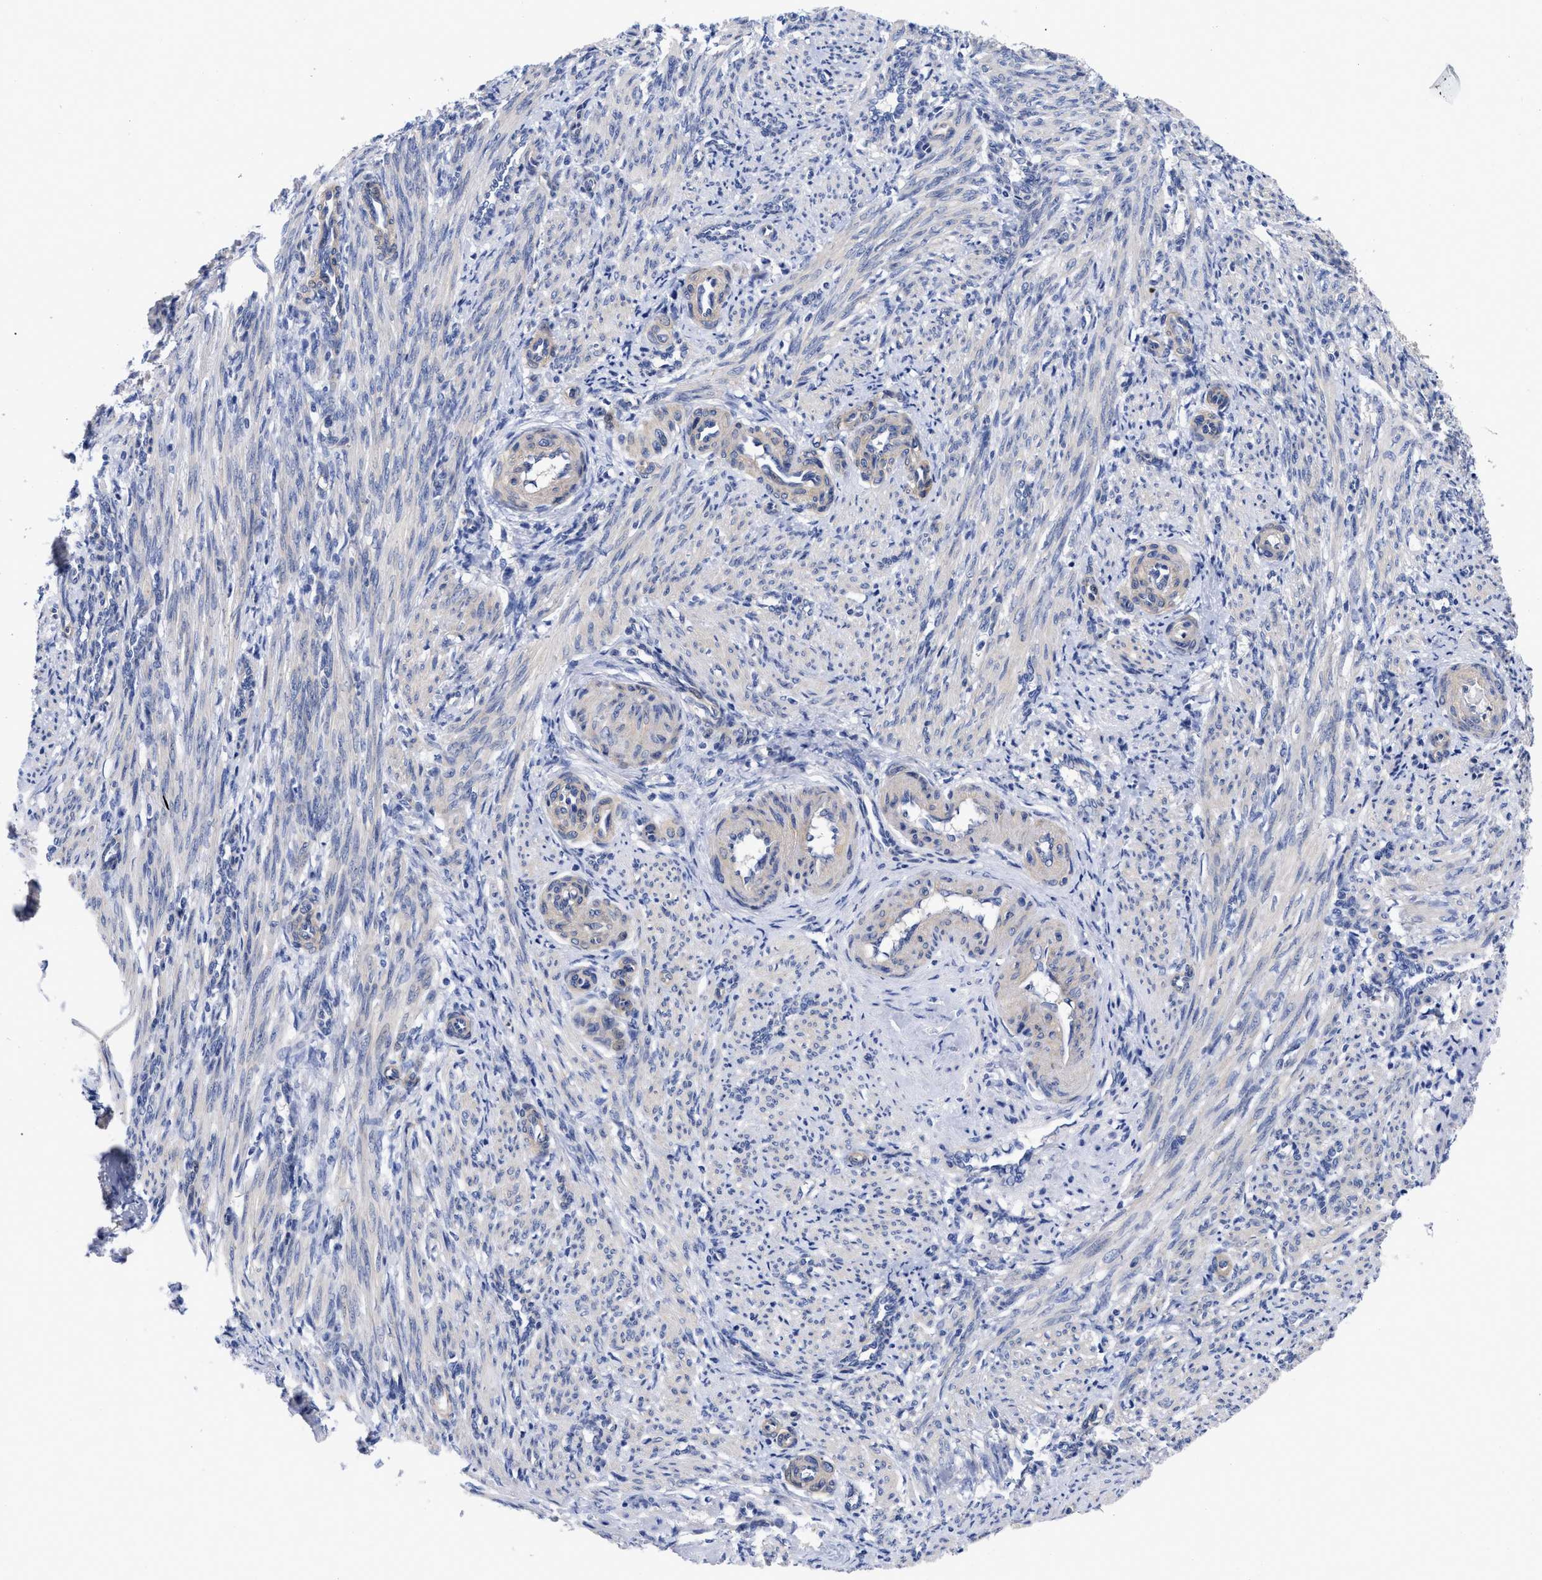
{"staining": {"intensity": "negative", "quantity": "none", "location": "none"}, "tissue": "smooth muscle", "cell_type": "Smooth muscle cells", "image_type": "normal", "snomed": [{"axis": "morphology", "description": "Normal tissue, NOS"}, {"axis": "topography", "description": "Endometrium"}], "caption": "High magnification brightfield microscopy of unremarkable smooth muscle stained with DAB (brown) and counterstained with hematoxylin (blue): smooth muscle cells show no significant expression.", "gene": "IRAG2", "patient": {"sex": "female", "age": 33}}